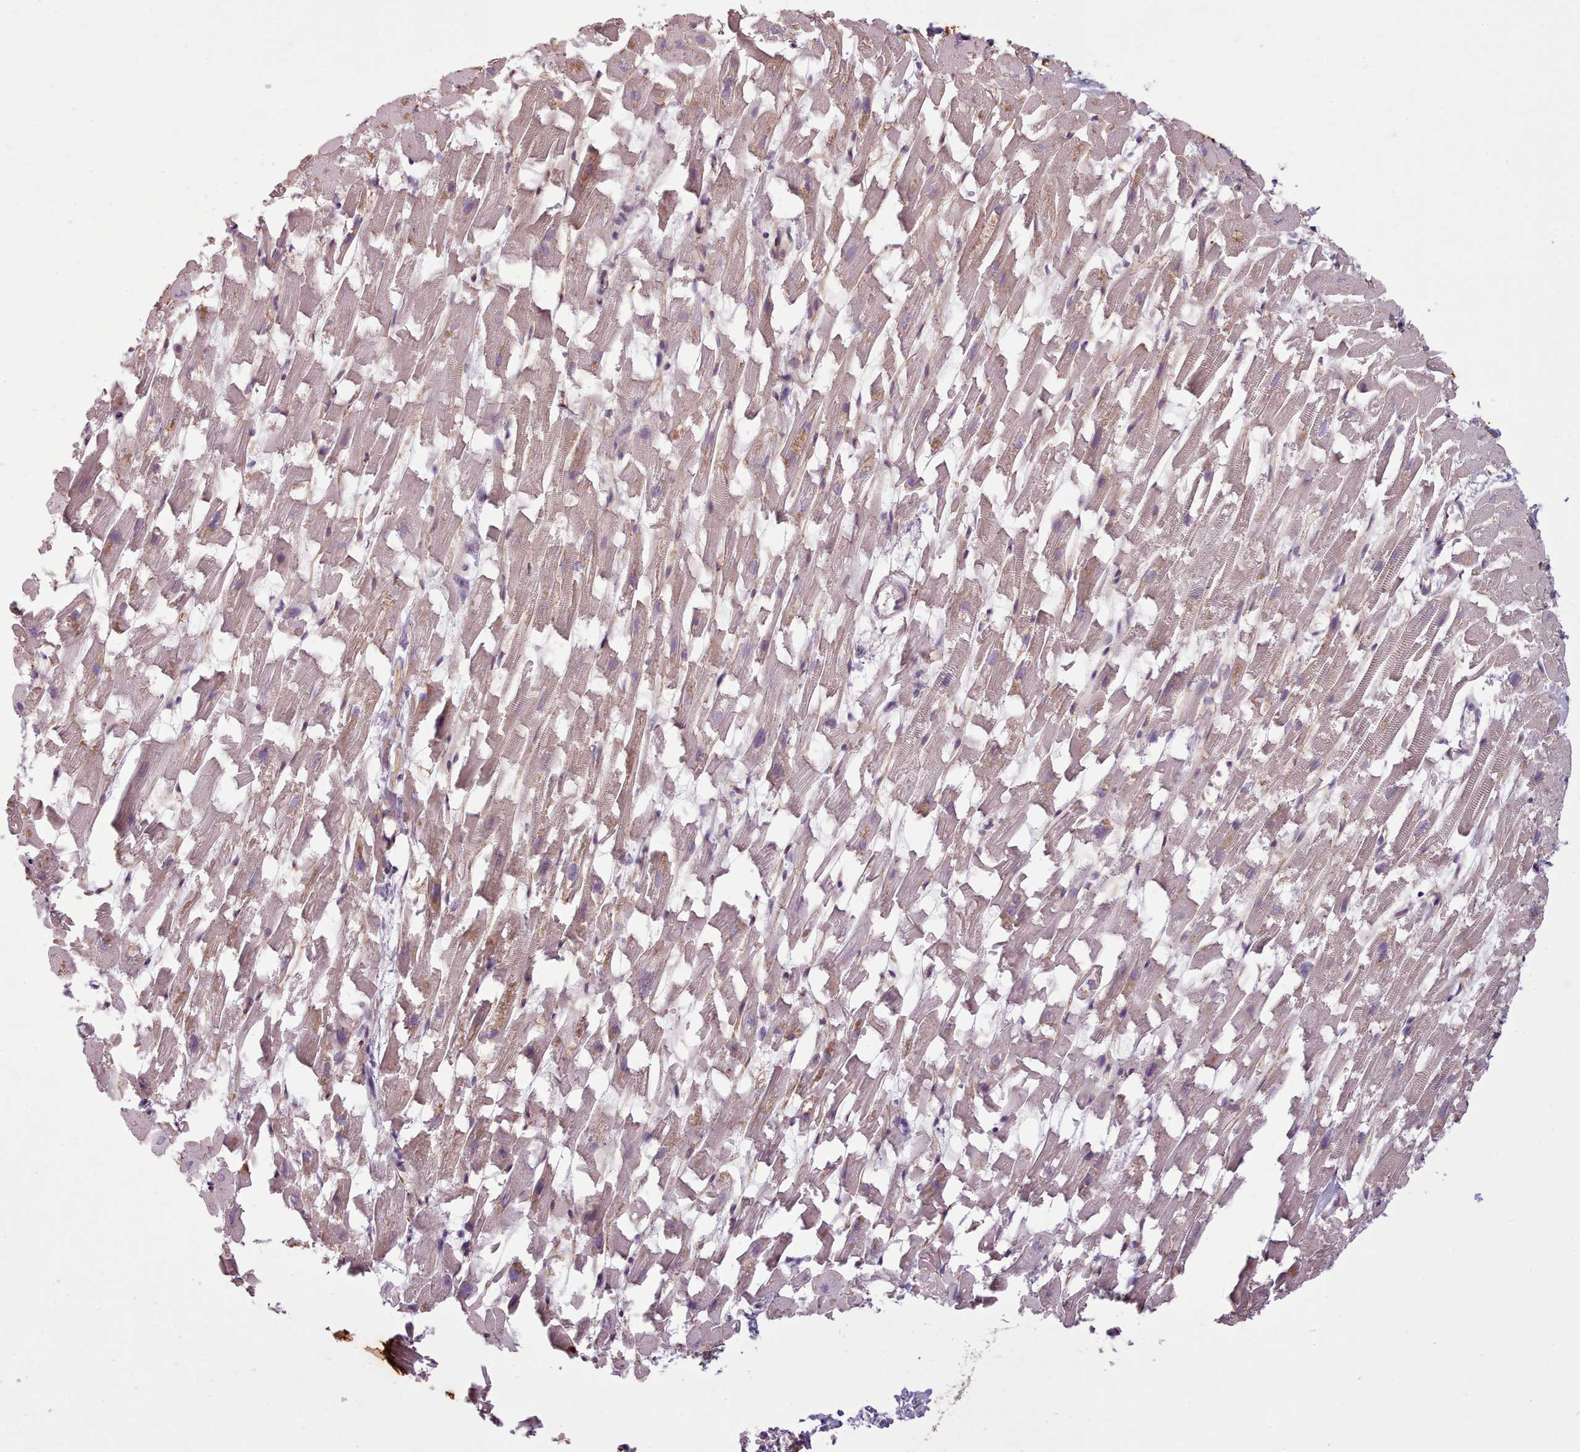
{"staining": {"intensity": "weak", "quantity": ">75%", "location": "cytoplasmic/membranous"}, "tissue": "heart muscle", "cell_type": "Cardiomyocytes", "image_type": "normal", "snomed": [{"axis": "morphology", "description": "Normal tissue, NOS"}, {"axis": "topography", "description": "Heart"}], "caption": "High-power microscopy captured an immunohistochemistry (IHC) image of unremarkable heart muscle, revealing weak cytoplasmic/membranous positivity in about >75% of cardiomyocytes.", "gene": "PLD4", "patient": {"sex": "female", "age": 64}}